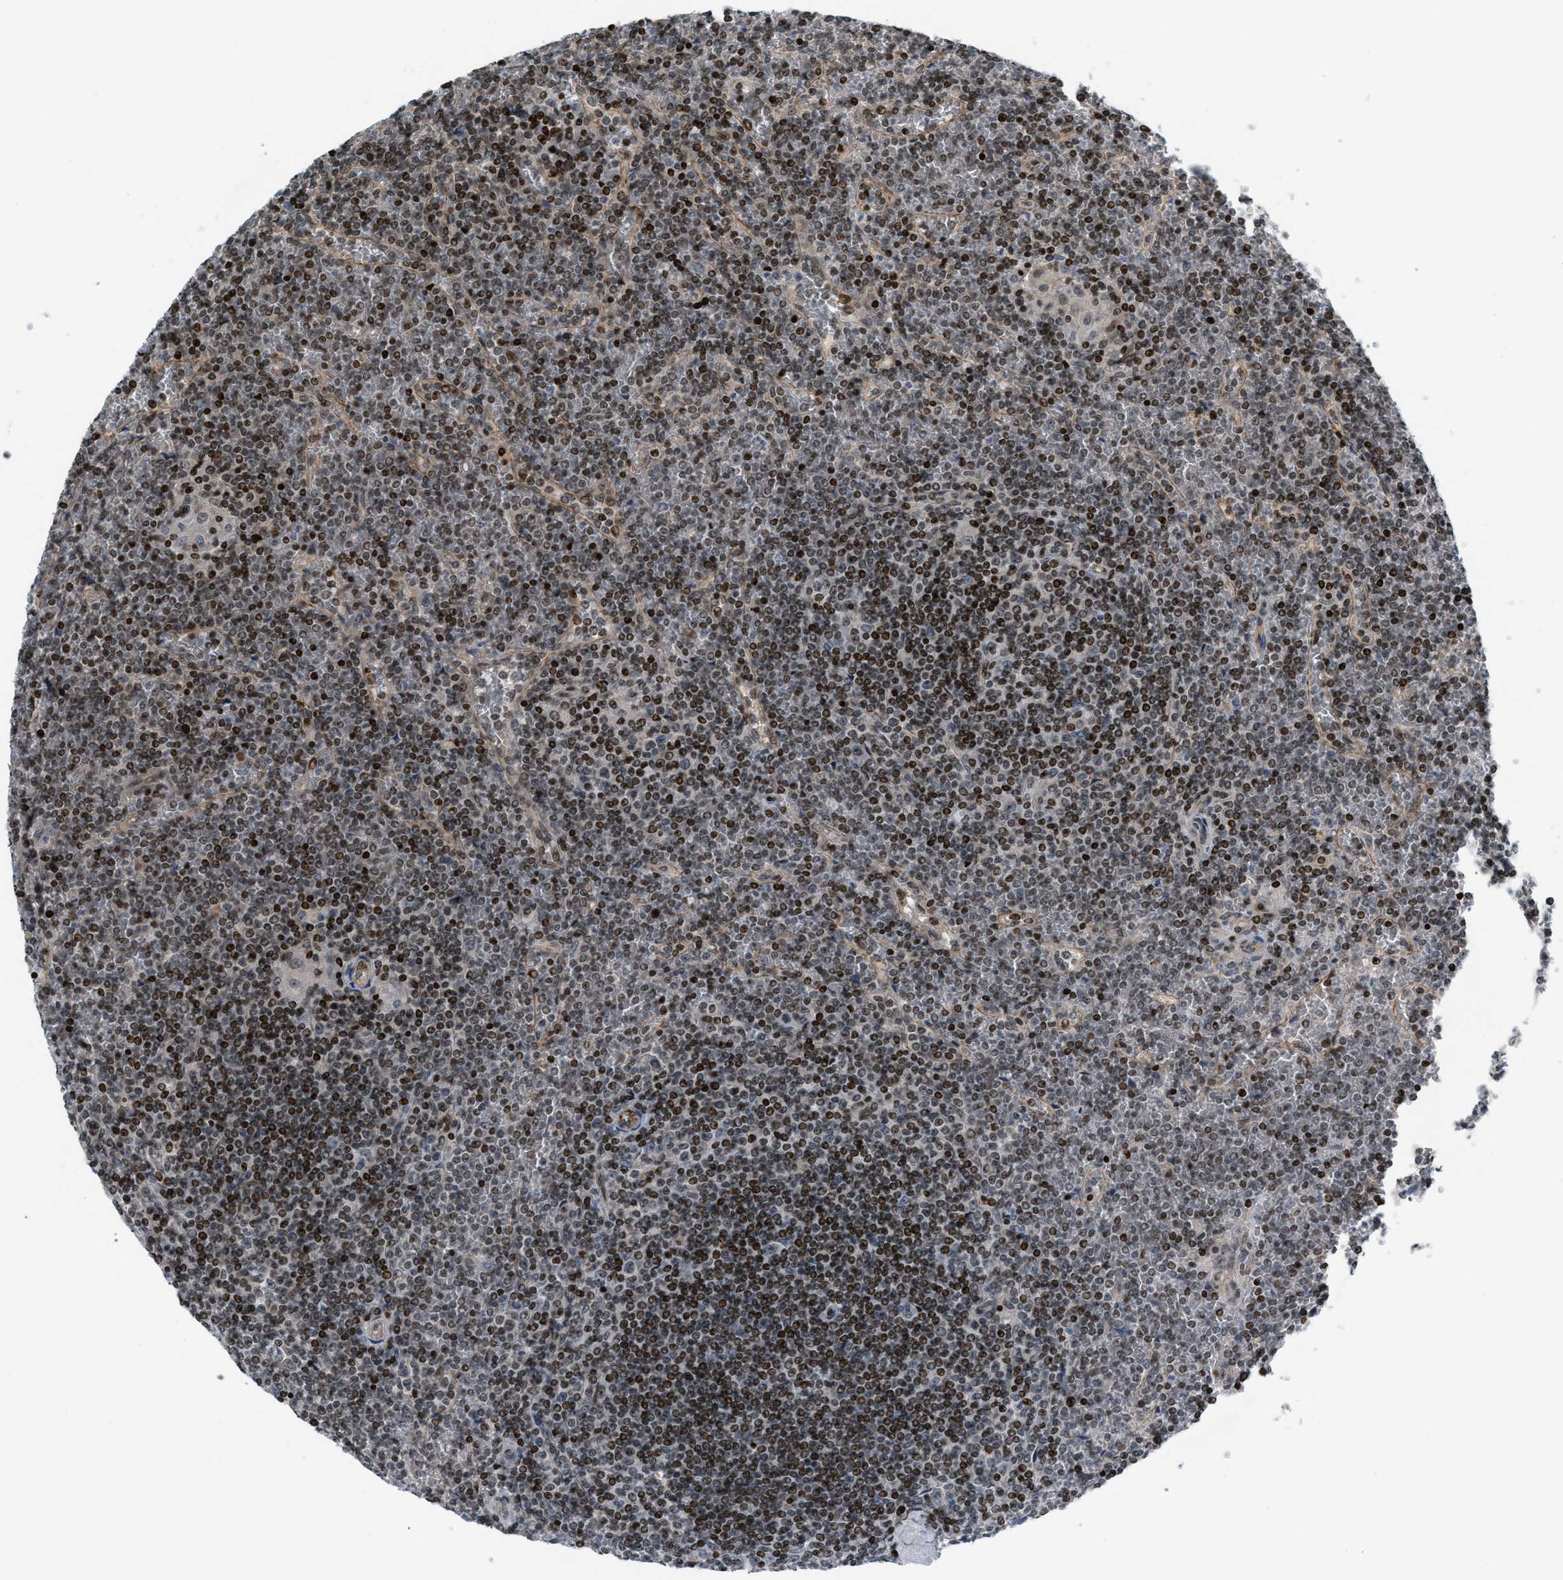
{"staining": {"intensity": "moderate", "quantity": "25%-75%", "location": "nuclear"}, "tissue": "lymphoma", "cell_type": "Tumor cells", "image_type": "cancer", "snomed": [{"axis": "morphology", "description": "Malignant lymphoma, non-Hodgkin's type, Low grade"}, {"axis": "topography", "description": "Spleen"}], "caption": "A medium amount of moderate nuclear expression is present in about 25%-75% of tumor cells in lymphoma tissue.", "gene": "ZNF276", "patient": {"sex": "female", "age": 19}}